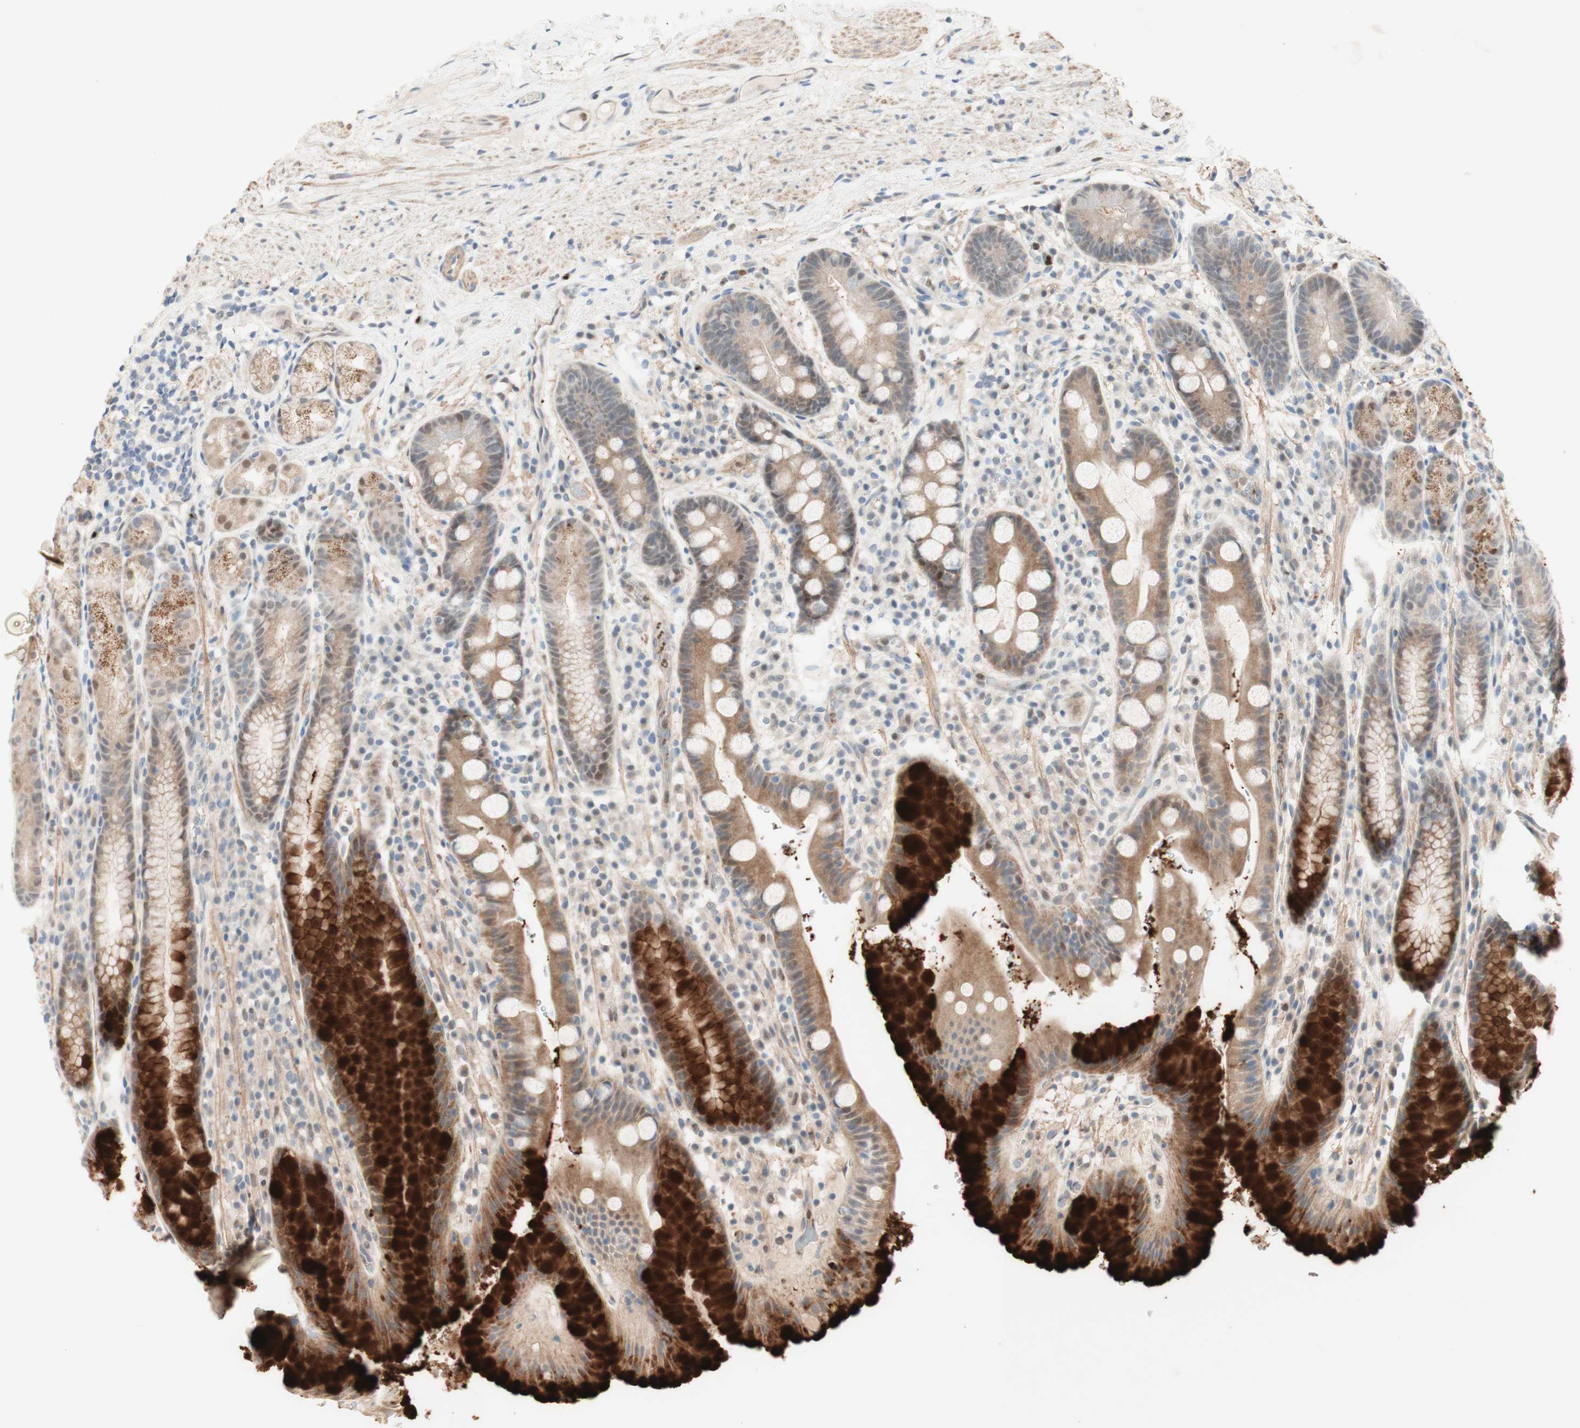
{"staining": {"intensity": "strong", "quantity": "25%-75%", "location": "cytoplasmic/membranous"}, "tissue": "stomach", "cell_type": "Glandular cells", "image_type": "normal", "snomed": [{"axis": "morphology", "description": "Normal tissue, NOS"}, {"axis": "topography", "description": "Stomach, lower"}], "caption": "DAB (3,3'-diaminobenzidine) immunohistochemical staining of unremarkable stomach exhibits strong cytoplasmic/membranous protein positivity in about 25%-75% of glandular cells.", "gene": "RFNG", "patient": {"sex": "male", "age": 52}}